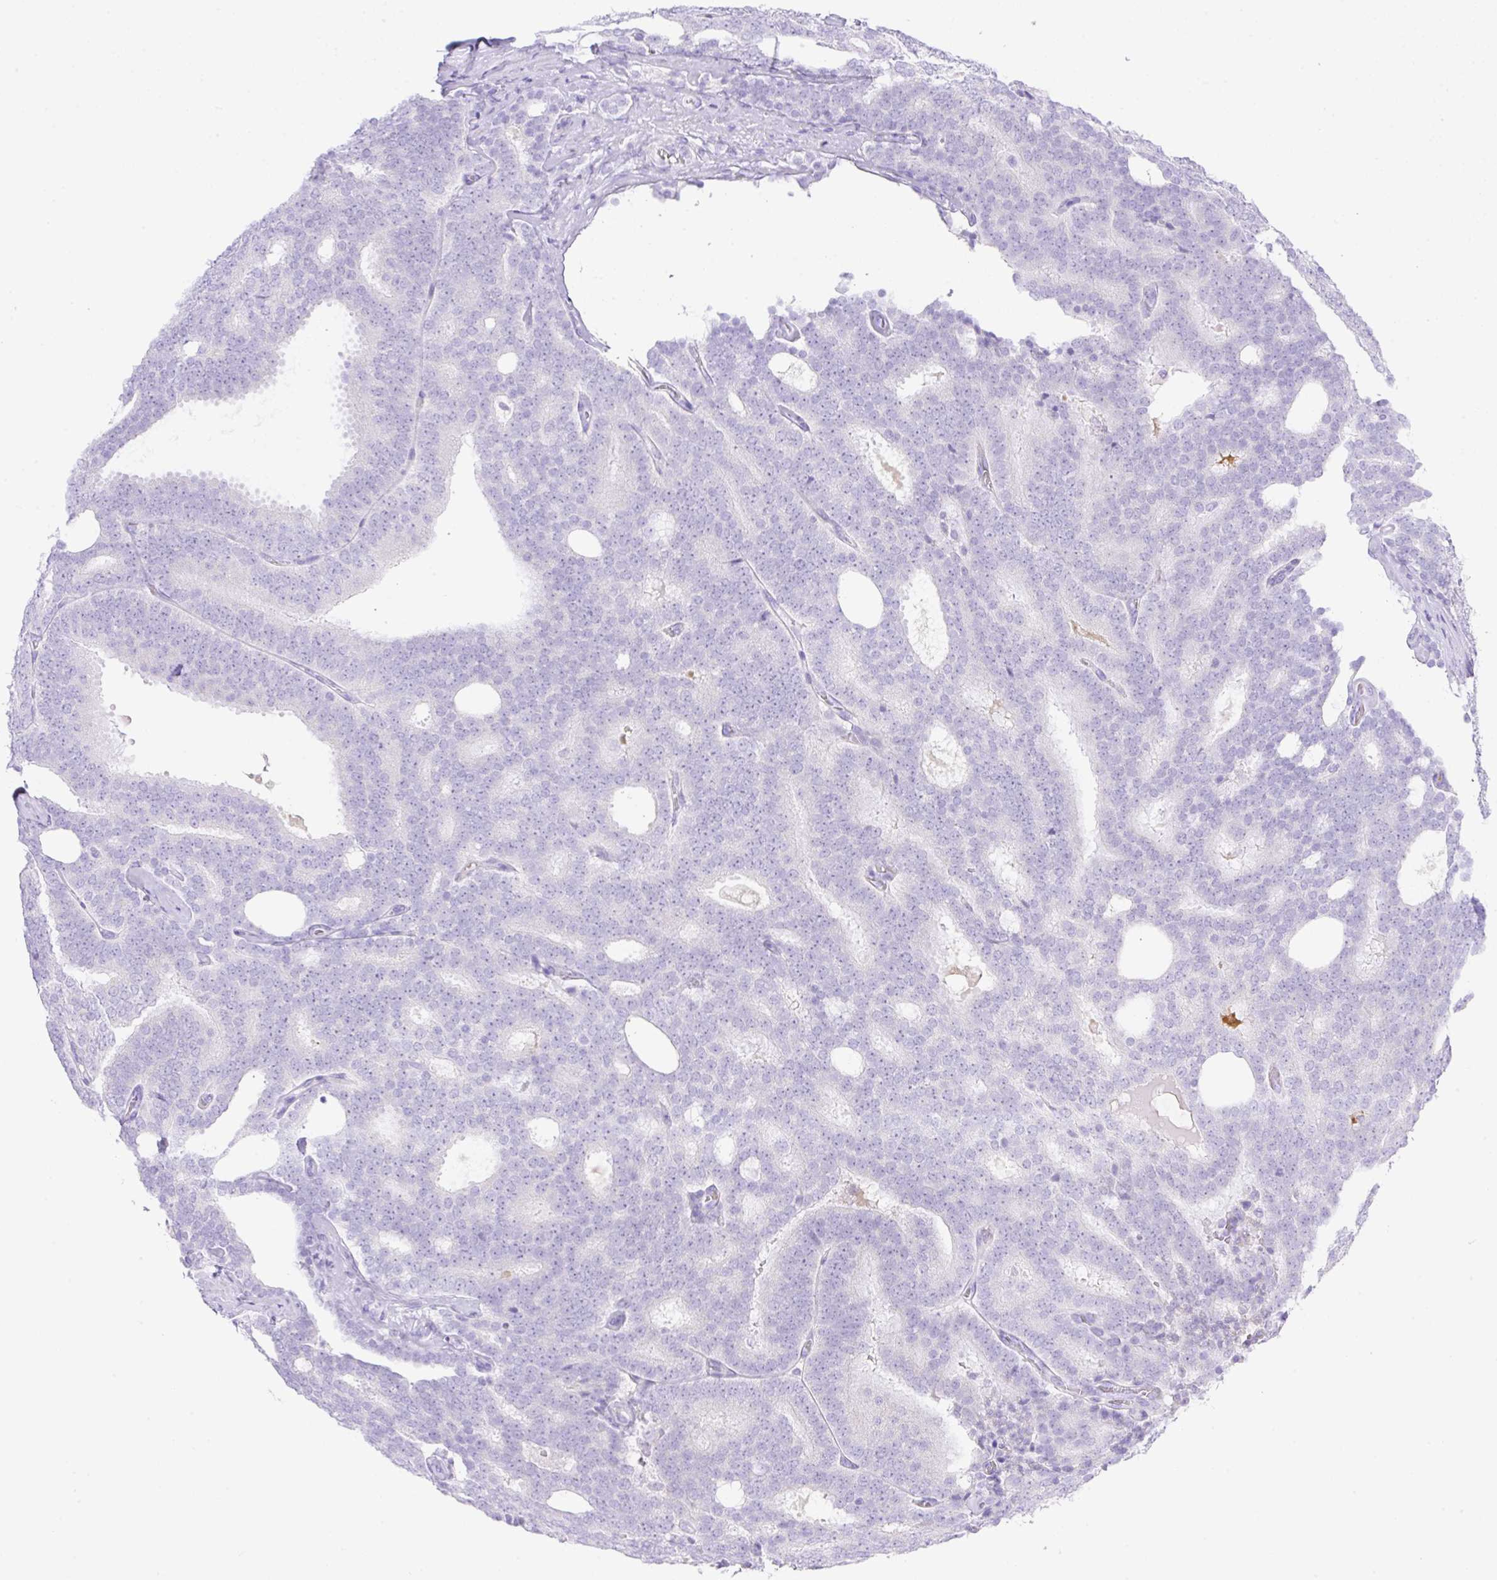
{"staining": {"intensity": "negative", "quantity": "none", "location": "none"}, "tissue": "prostate cancer", "cell_type": "Tumor cells", "image_type": "cancer", "snomed": [{"axis": "morphology", "description": "Adenocarcinoma, High grade"}, {"axis": "topography", "description": "Prostate"}], "caption": "This is a image of IHC staining of prostate cancer, which shows no staining in tumor cells.", "gene": "CDX1", "patient": {"sex": "male", "age": 65}}